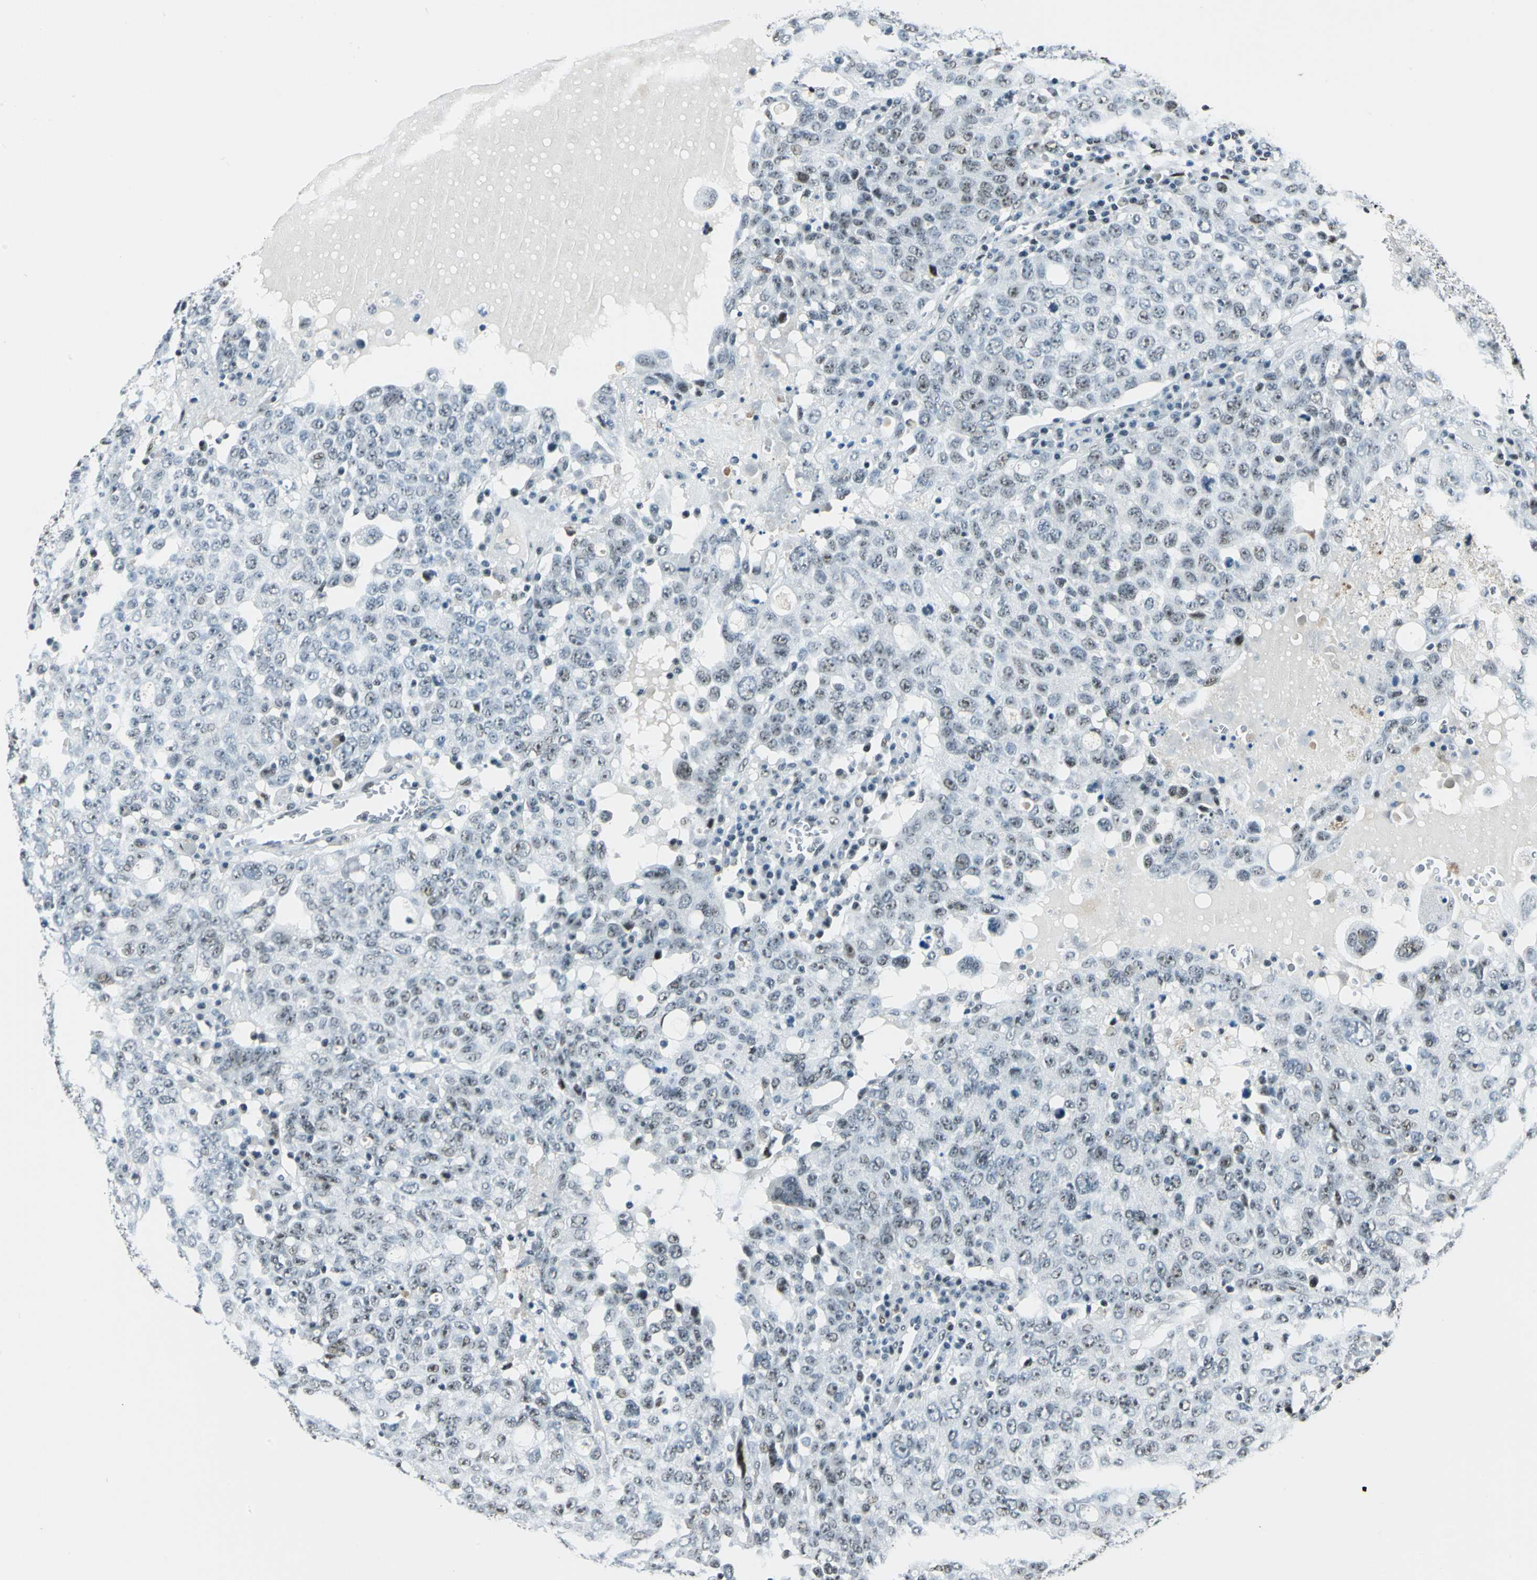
{"staining": {"intensity": "weak", "quantity": "25%-75%", "location": "nuclear"}, "tissue": "ovarian cancer", "cell_type": "Tumor cells", "image_type": "cancer", "snomed": [{"axis": "morphology", "description": "Carcinoma, endometroid"}, {"axis": "topography", "description": "Ovary"}], "caption": "Immunohistochemistry of human endometroid carcinoma (ovarian) reveals low levels of weak nuclear positivity in approximately 25%-75% of tumor cells.", "gene": "KAT6B", "patient": {"sex": "female", "age": 62}}